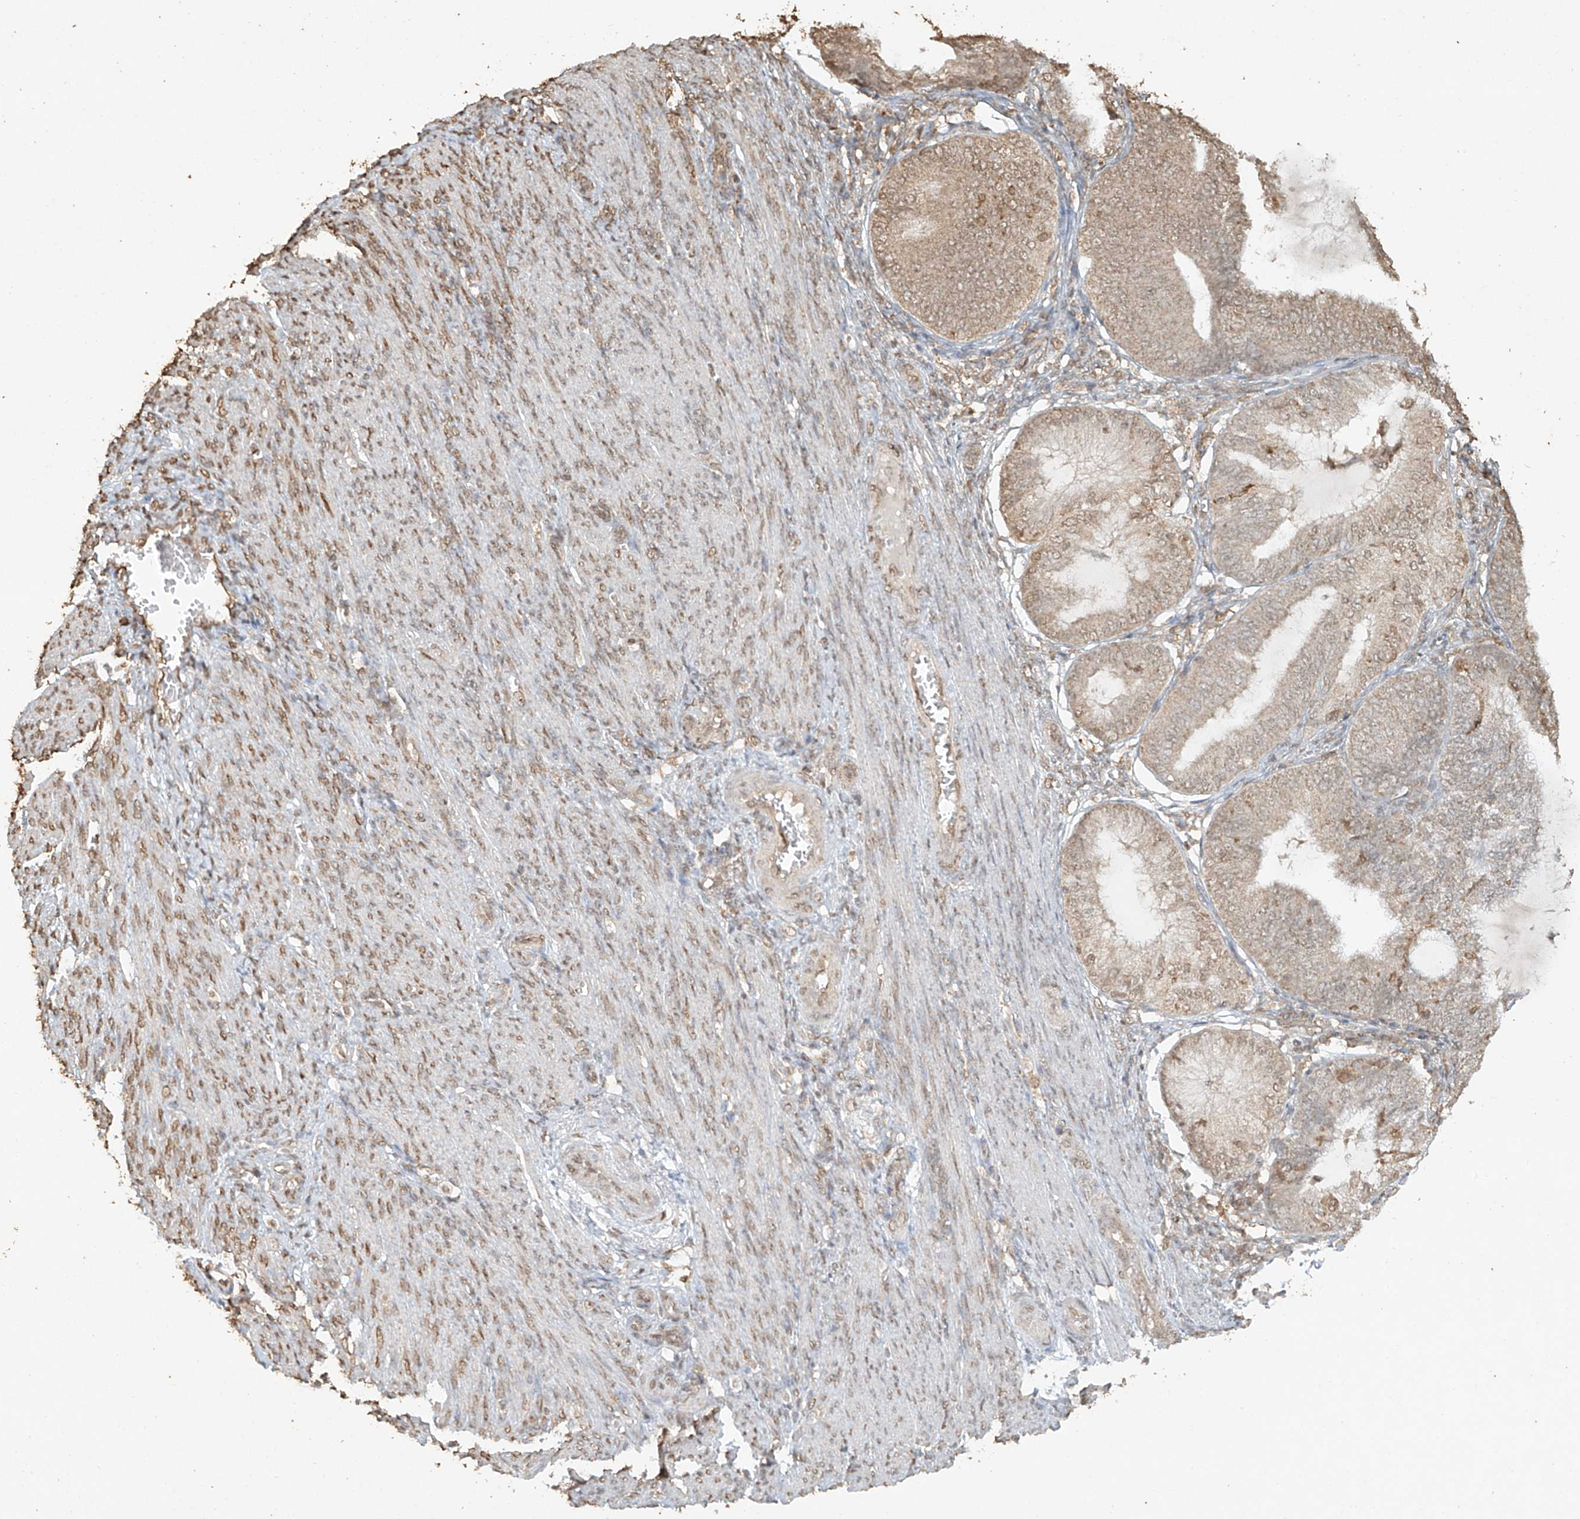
{"staining": {"intensity": "weak", "quantity": ">75%", "location": "cytoplasmic/membranous,nuclear"}, "tissue": "endometrial cancer", "cell_type": "Tumor cells", "image_type": "cancer", "snomed": [{"axis": "morphology", "description": "Adenocarcinoma, NOS"}, {"axis": "topography", "description": "Endometrium"}], "caption": "The image displays a brown stain indicating the presence of a protein in the cytoplasmic/membranous and nuclear of tumor cells in adenocarcinoma (endometrial).", "gene": "TIGAR", "patient": {"sex": "female", "age": 81}}